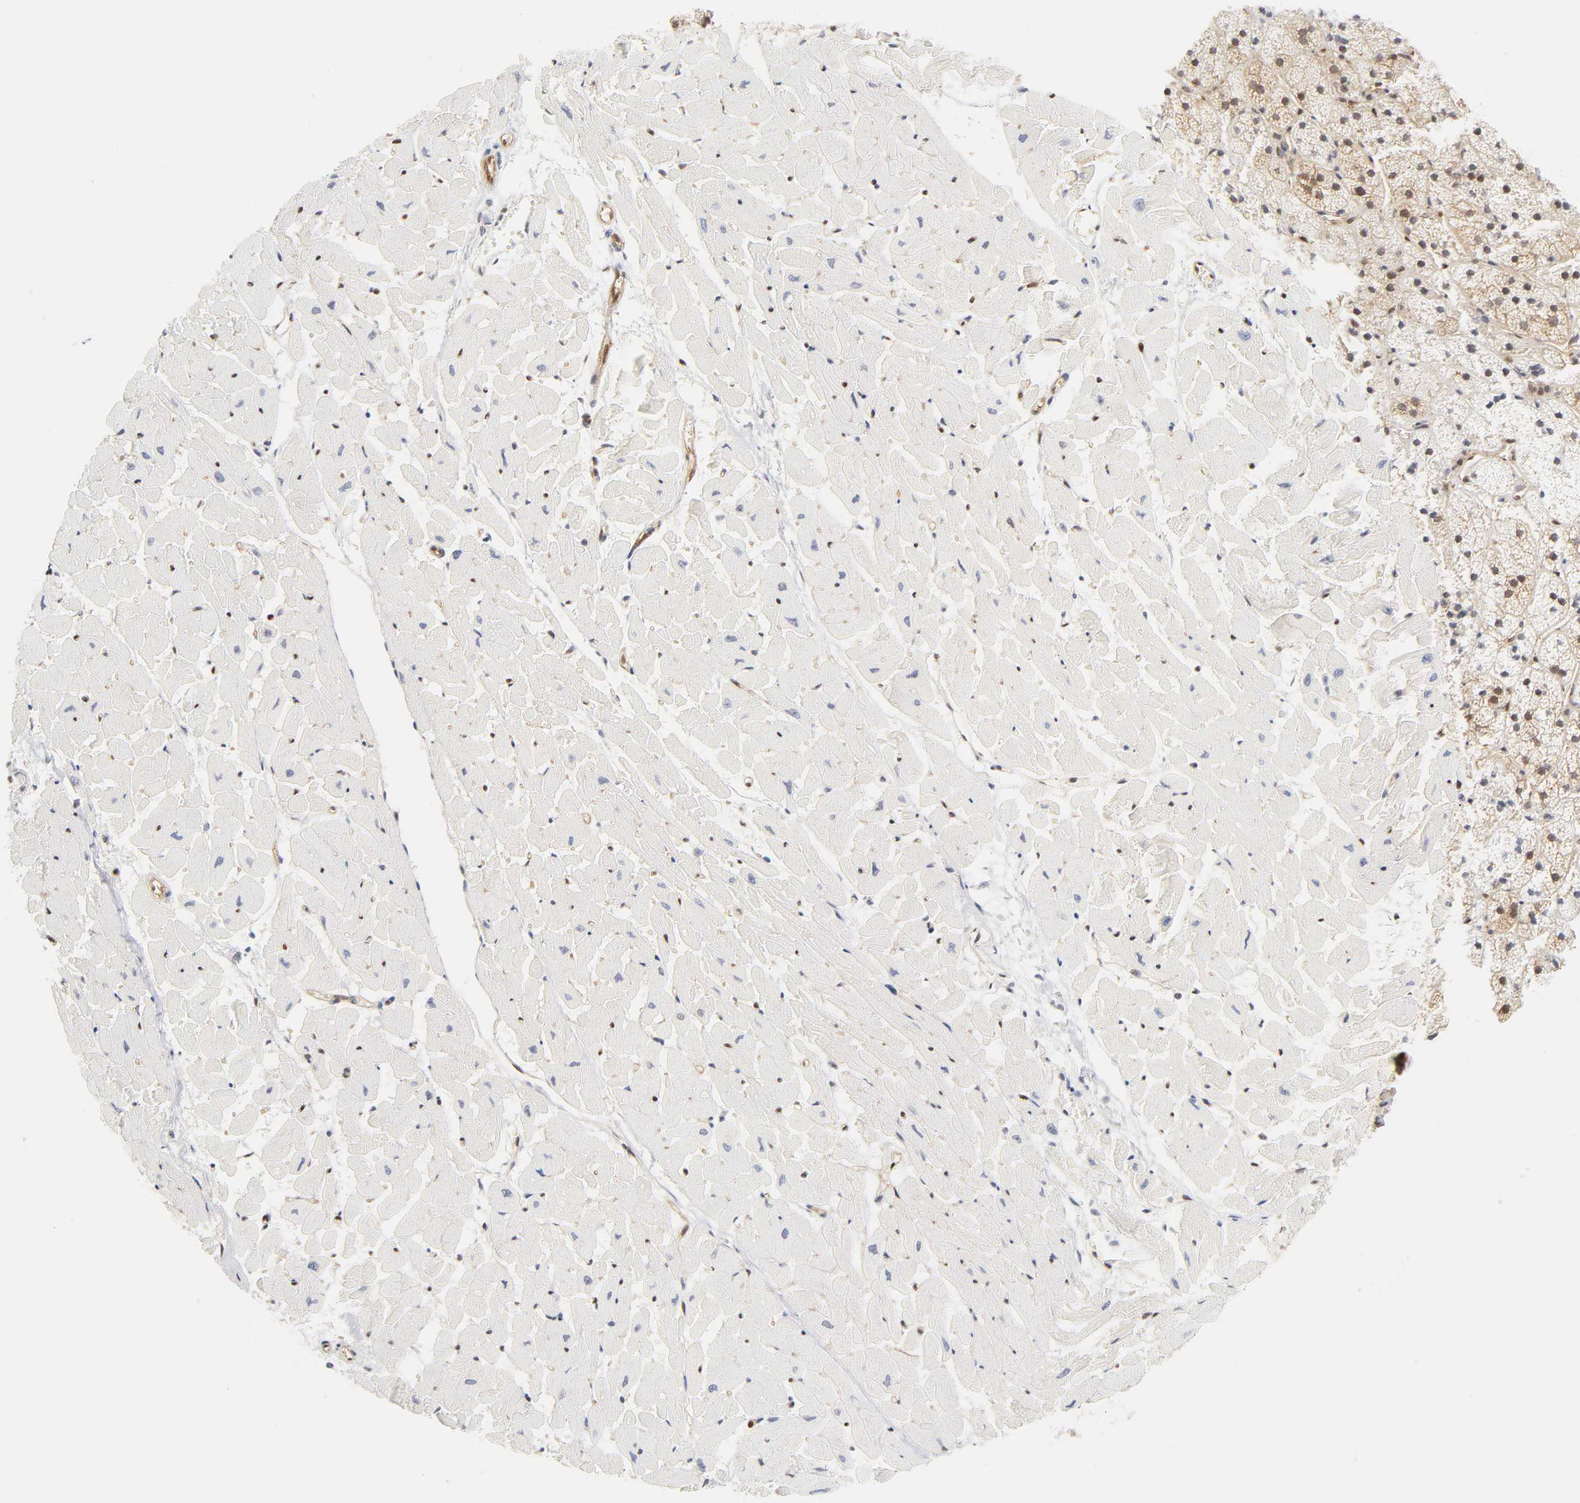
{"staining": {"intensity": "negative", "quantity": "none", "location": "none"}, "tissue": "heart muscle", "cell_type": "Cardiomyocytes", "image_type": "normal", "snomed": [{"axis": "morphology", "description": "Normal tissue, NOS"}, {"axis": "topography", "description": "Heart"}], "caption": "This is an IHC photomicrograph of benign human heart muscle. There is no staining in cardiomyocytes.", "gene": "CDC37", "patient": {"sex": "female", "age": 19}}